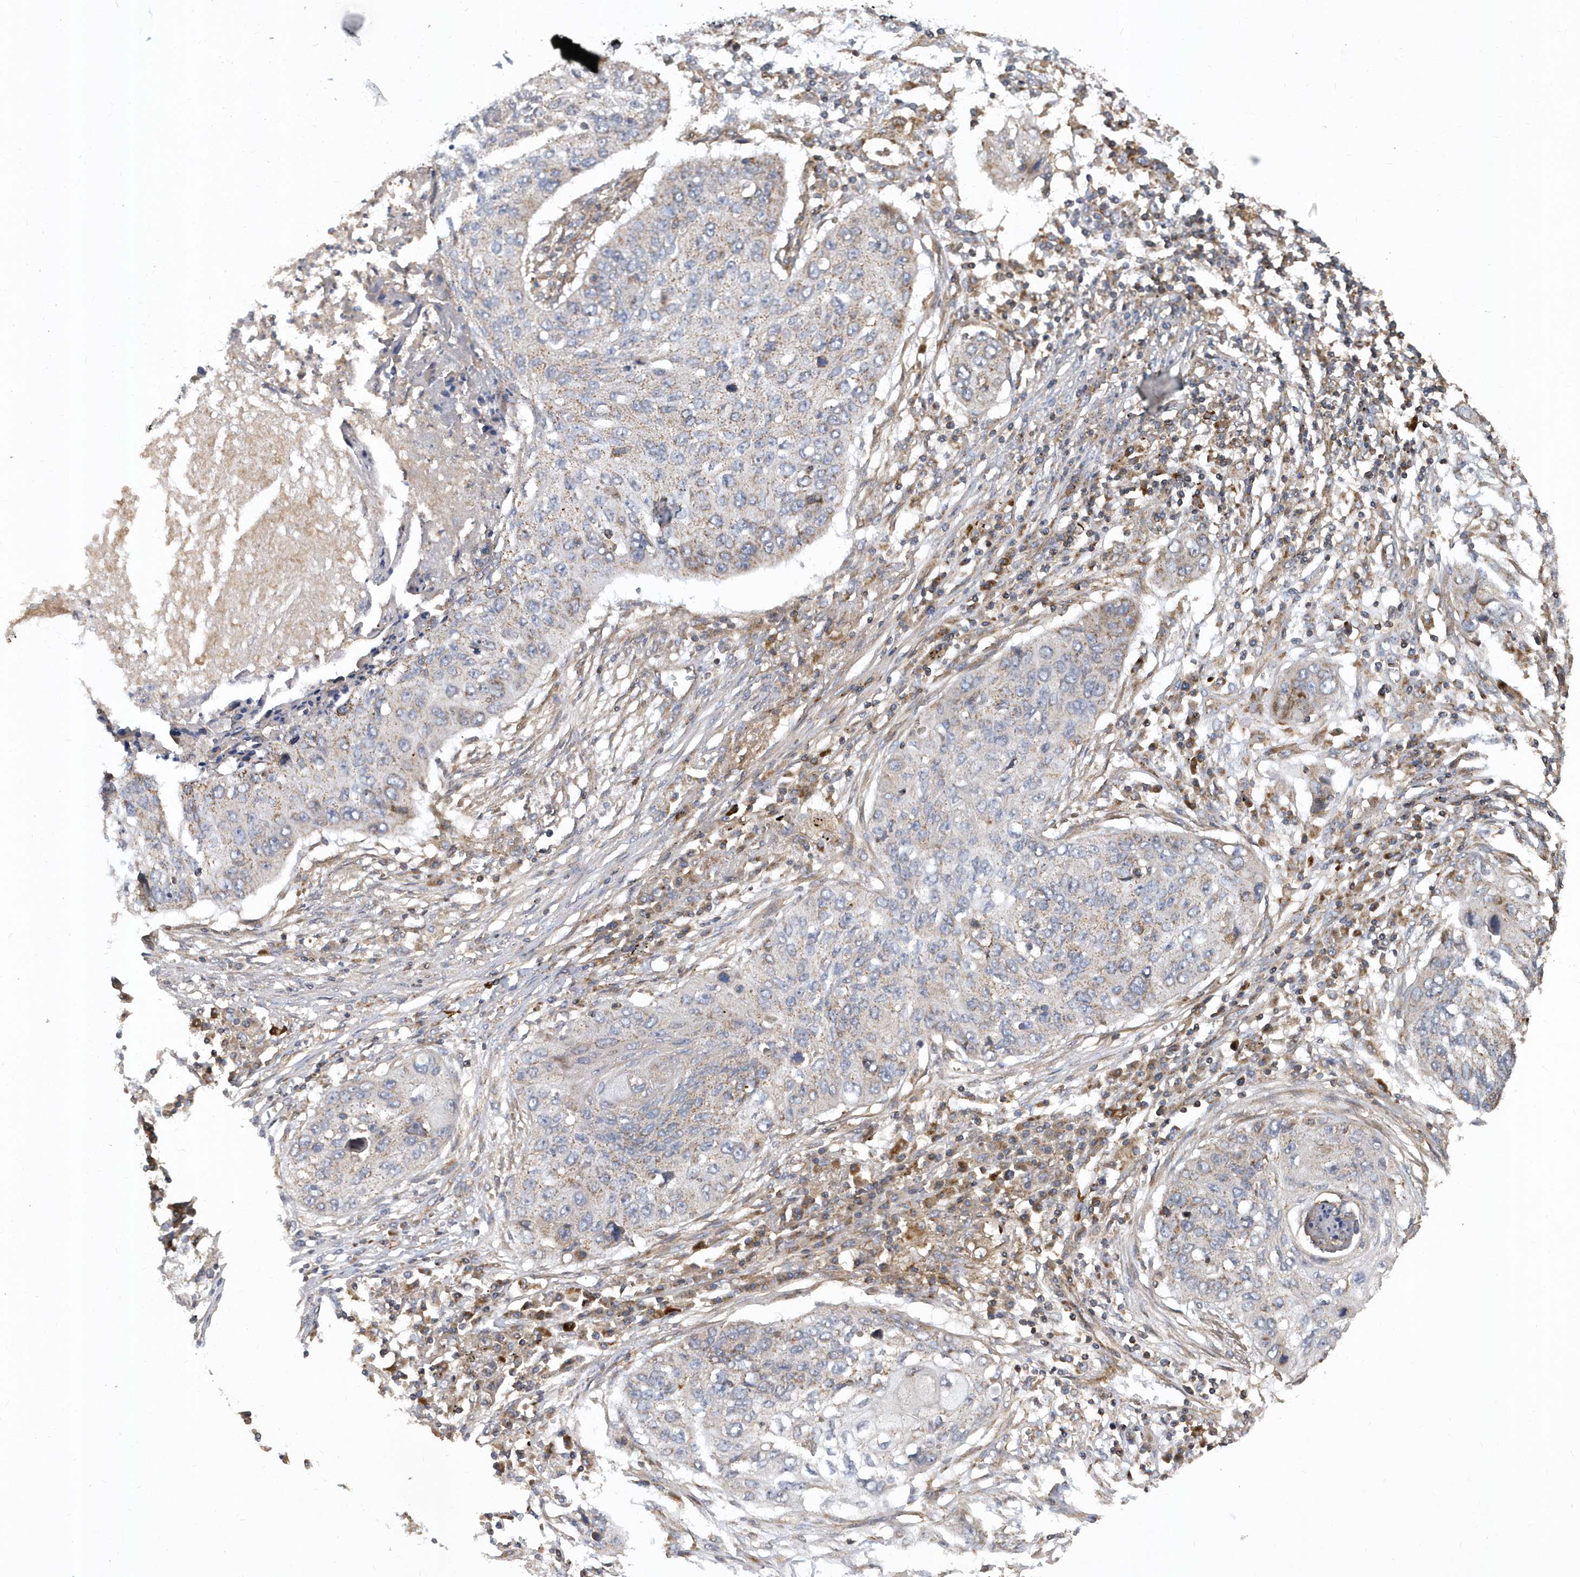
{"staining": {"intensity": "negative", "quantity": "none", "location": "none"}, "tissue": "lung cancer", "cell_type": "Tumor cells", "image_type": "cancer", "snomed": [{"axis": "morphology", "description": "Squamous cell carcinoma, NOS"}, {"axis": "topography", "description": "Lung"}], "caption": "Immunohistochemistry (IHC) histopathology image of neoplastic tissue: squamous cell carcinoma (lung) stained with DAB demonstrates no significant protein expression in tumor cells. (Immunohistochemistry, brightfield microscopy, high magnification).", "gene": "TRAIP", "patient": {"sex": "female", "age": 63}}